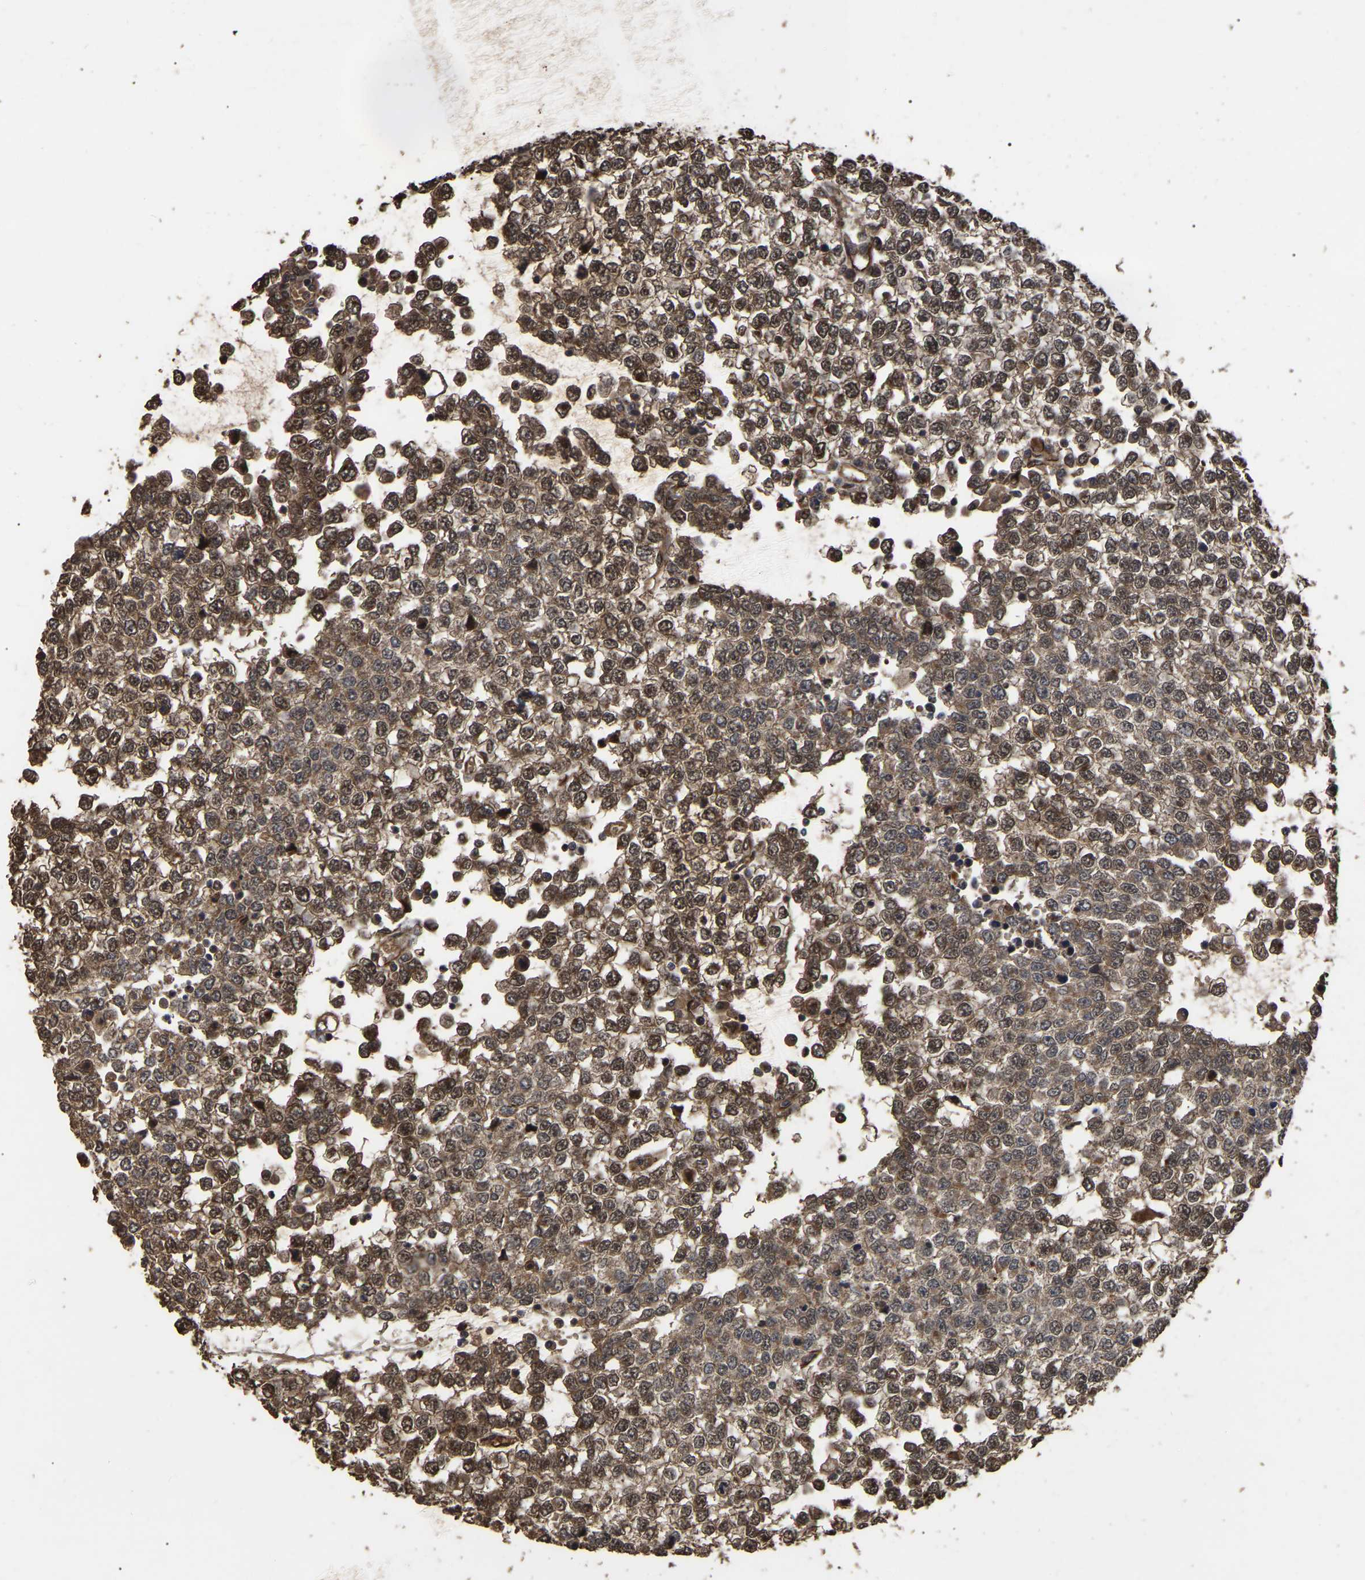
{"staining": {"intensity": "moderate", "quantity": ">75%", "location": "cytoplasmic/membranous,nuclear"}, "tissue": "testis cancer", "cell_type": "Tumor cells", "image_type": "cancer", "snomed": [{"axis": "morphology", "description": "Seminoma, NOS"}, {"axis": "topography", "description": "Testis"}], "caption": "Human seminoma (testis) stained with a brown dye displays moderate cytoplasmic/membranous and nuclear positive positivity in approximately >75% of tumor cells.", "gene": "FAM161B", "patient": {"sex": "male", "age": 65}}